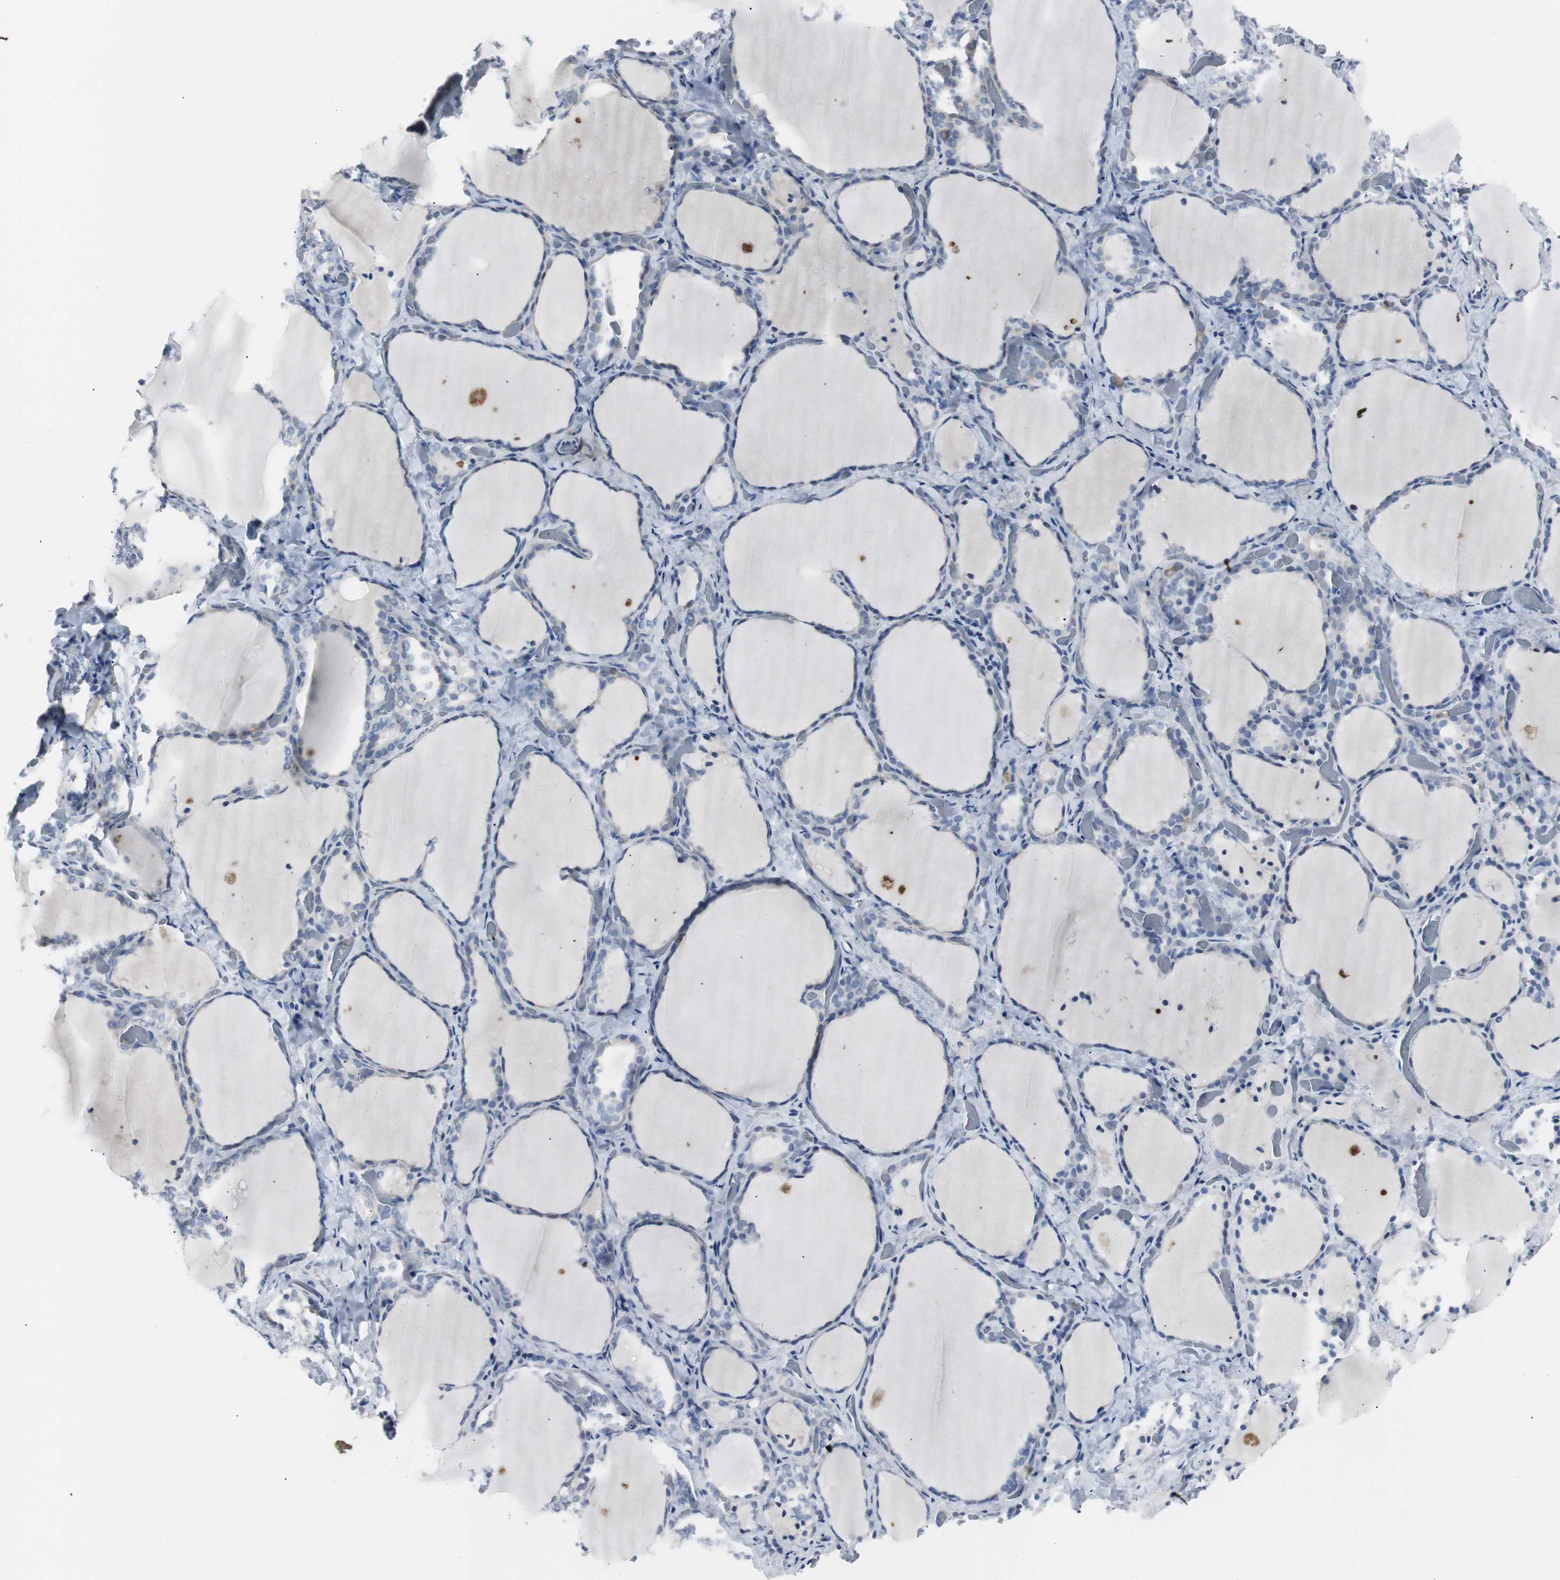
{"staining": {"intensity": "negative", "quantity": "none", "location": "none"}, "tissue": "thyroid gland", "cell_type": "Glandular cells", "image_type": "normal", "snomed": [{"axis": "morphology", "description": "Normal tissue, NOS"}, {"axis": "morphology", "description": "Papillary adenocarcinoma, NOS"}, {"axis": "topography", "description": "Thyroid gland"}], "caption": "This is an immunohistochemistry (IHC) image of benign thyroid gland. There is no positivity in glandular cells.", "gene": "RASA1", "patient": {"sex": "female", "age": 30}}